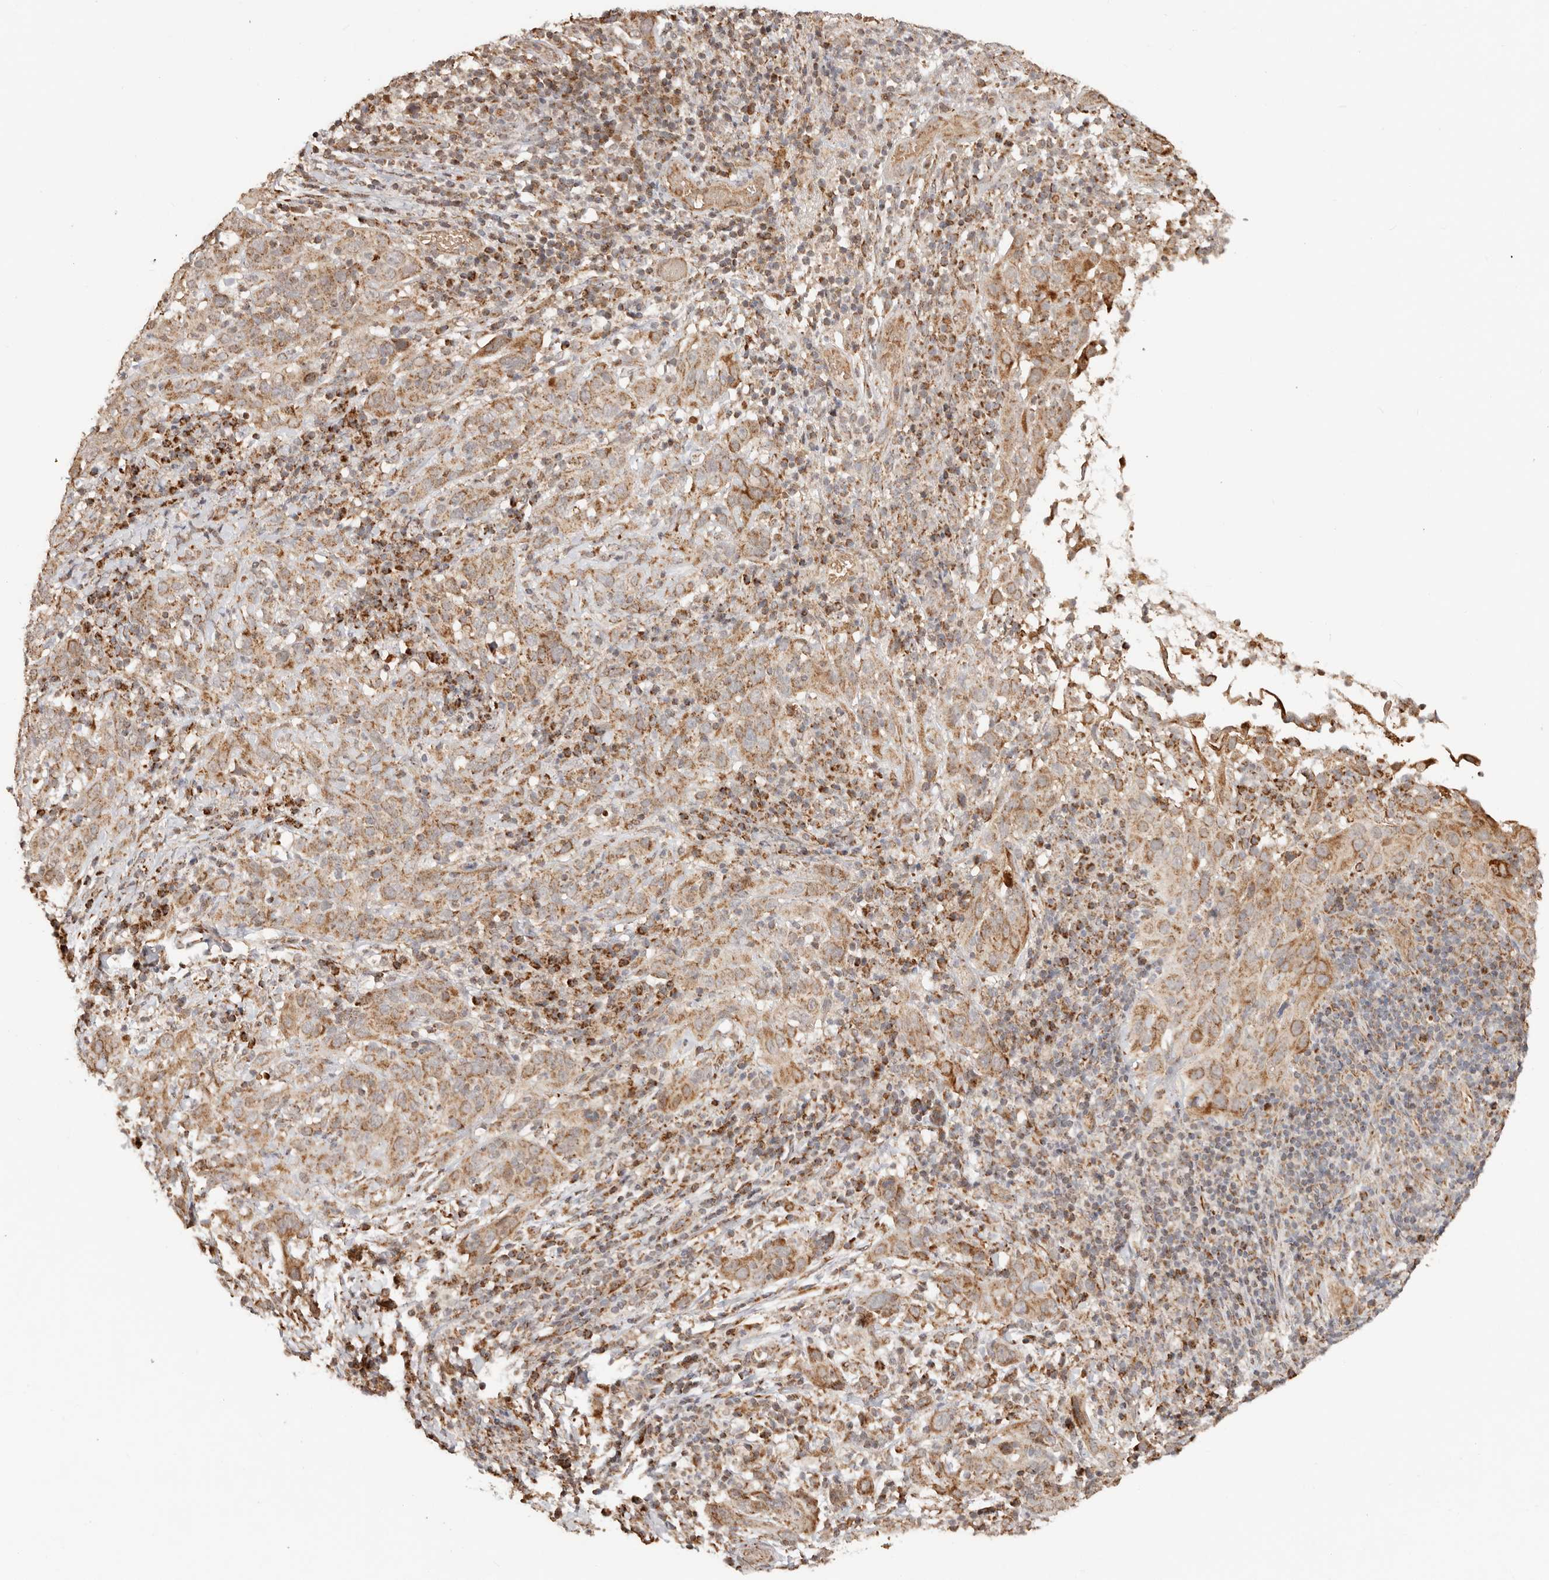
{"staining": {"intensity": "moderate", "quantity": ">75%", "location": "cytoplasmic/membranous"}, "tissue": "cervical cancer", "cell_type": "Tumor cells", "image_type": "cancer", "snomed": [{"axis": "morphology", "description": "Squamous cell carcinoma, NOS"}, {"axis": "topography", "description": "Cervix"}], "caption": "Protein expression by immunohistochemistry (IHC) shows moderate cytoplasmic/membranous staining in about >75% of tumor cells in cervical cancer (squamous cell carcinoma).", "gene": "NDUFB11", "patient": {"sex": "female", "age": 46}}